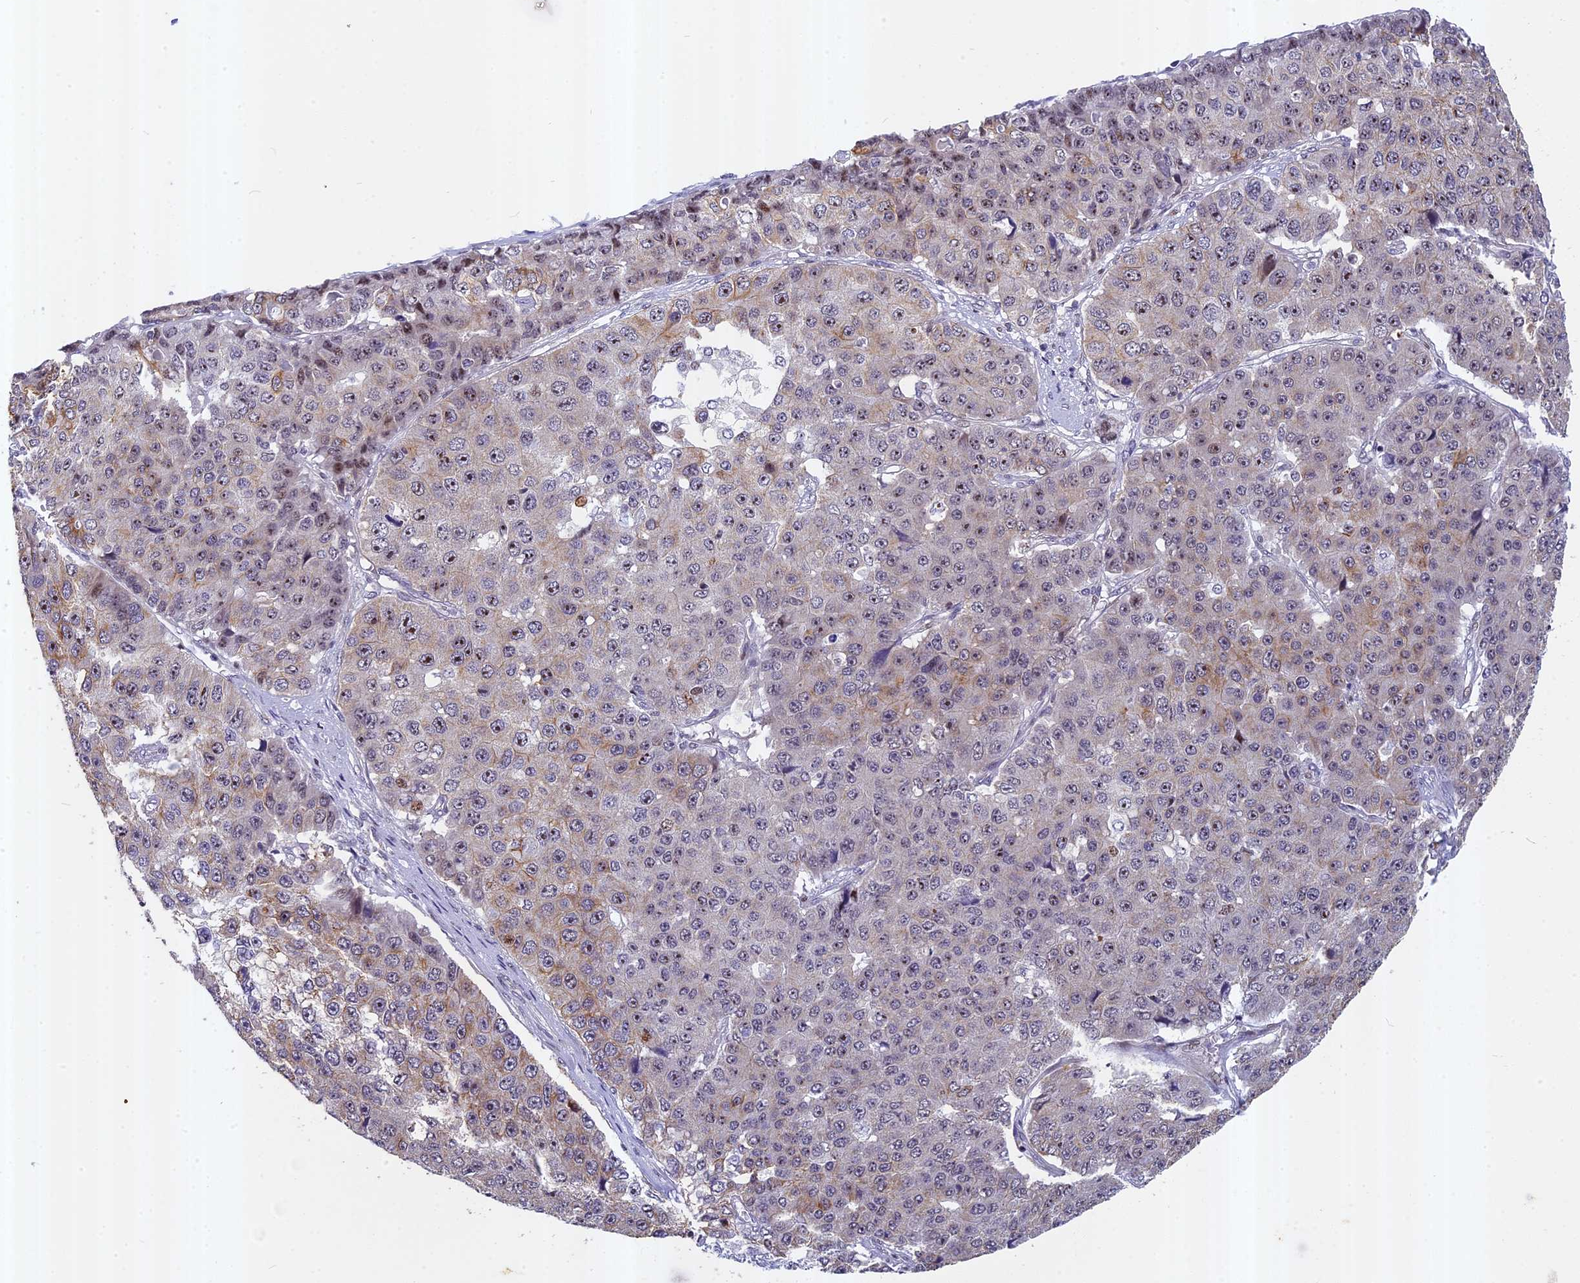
{"staining": {"intensity": "weak", "quantity": "25%-75%", "location": "cytoplasmic/membranous,nuclear"}, "tissue": "pancreatic cancer", "cell_type": "Tumor cells", "image_type": "cancer", "snomed": [{"axis": "morphology", "description": "Adenocarcinoma, NOS"}, {"axis": "topography", "description": "Pancreas"}], "caption": "A histopathology image showing weak cytoplasmic/membranous and nuclear staining in about 25%-75% of tumor cells in adenocarcinoma (pancreatic), as visualized by brown immunohistochemical staining.", "gene": "ANKRD34B", "patient": {"sex": "male", "age": 50}}